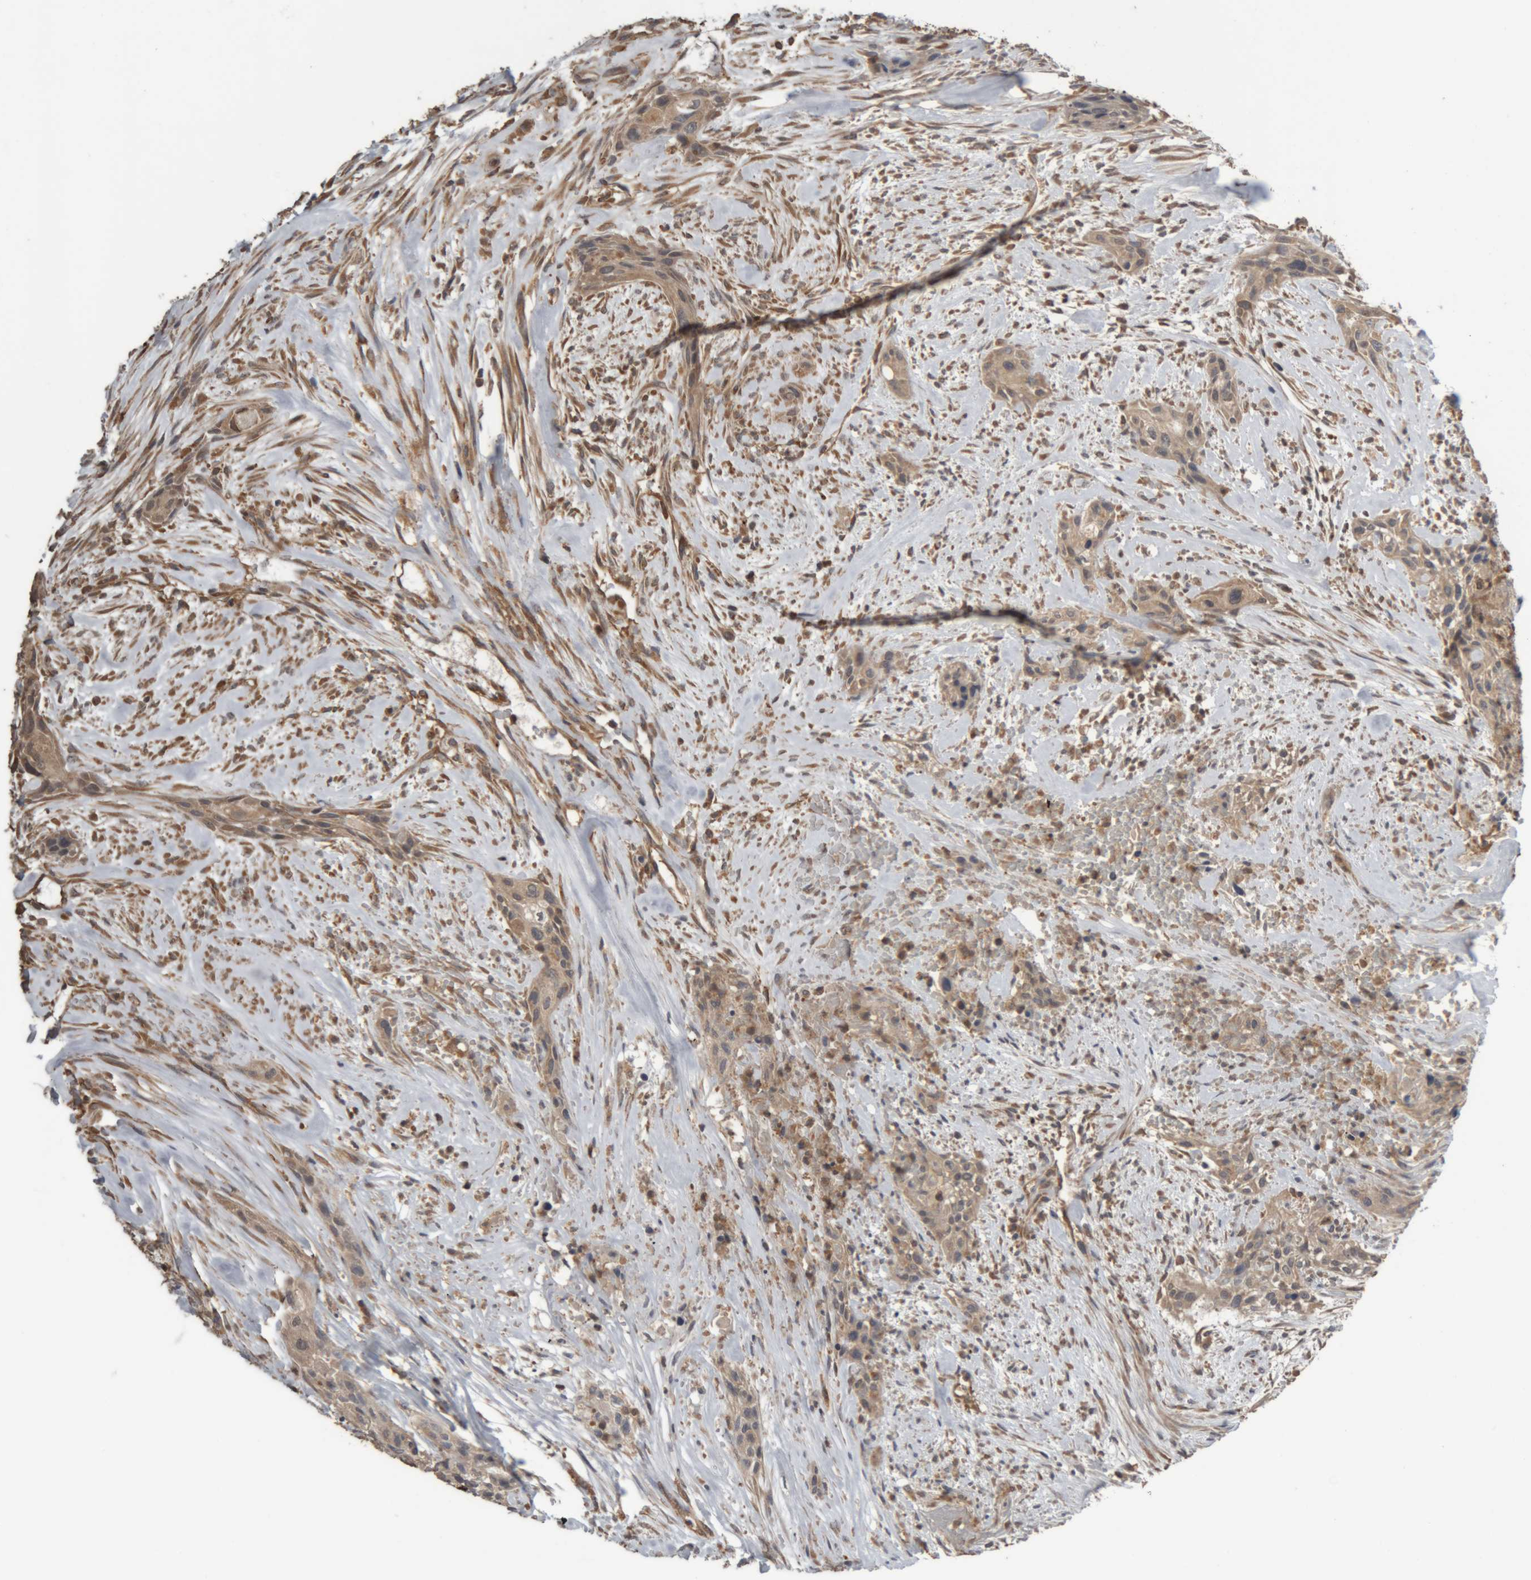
{"staining": {"intensity": "weak", "quantity": ">75%", "location": "cytoplasmic/membranous"}, "tissue": "urothelial cancer", "cell_type": "Tumor cells", "image_type": "cancer", "snomed": [{"axis": "morphology", "description": "Urothelial carcinoma, High grade"}, {"axis": "topography", "description": "Urinary bladder"}], "caption": "This histopathology image shows IHC staining of urothelial cancer, with low weak cytoplasmic/membranous positivity in approximately >75% of tumor cells.", "gene": "TMED7", "patient": {"sex": "male", "age": 35}}